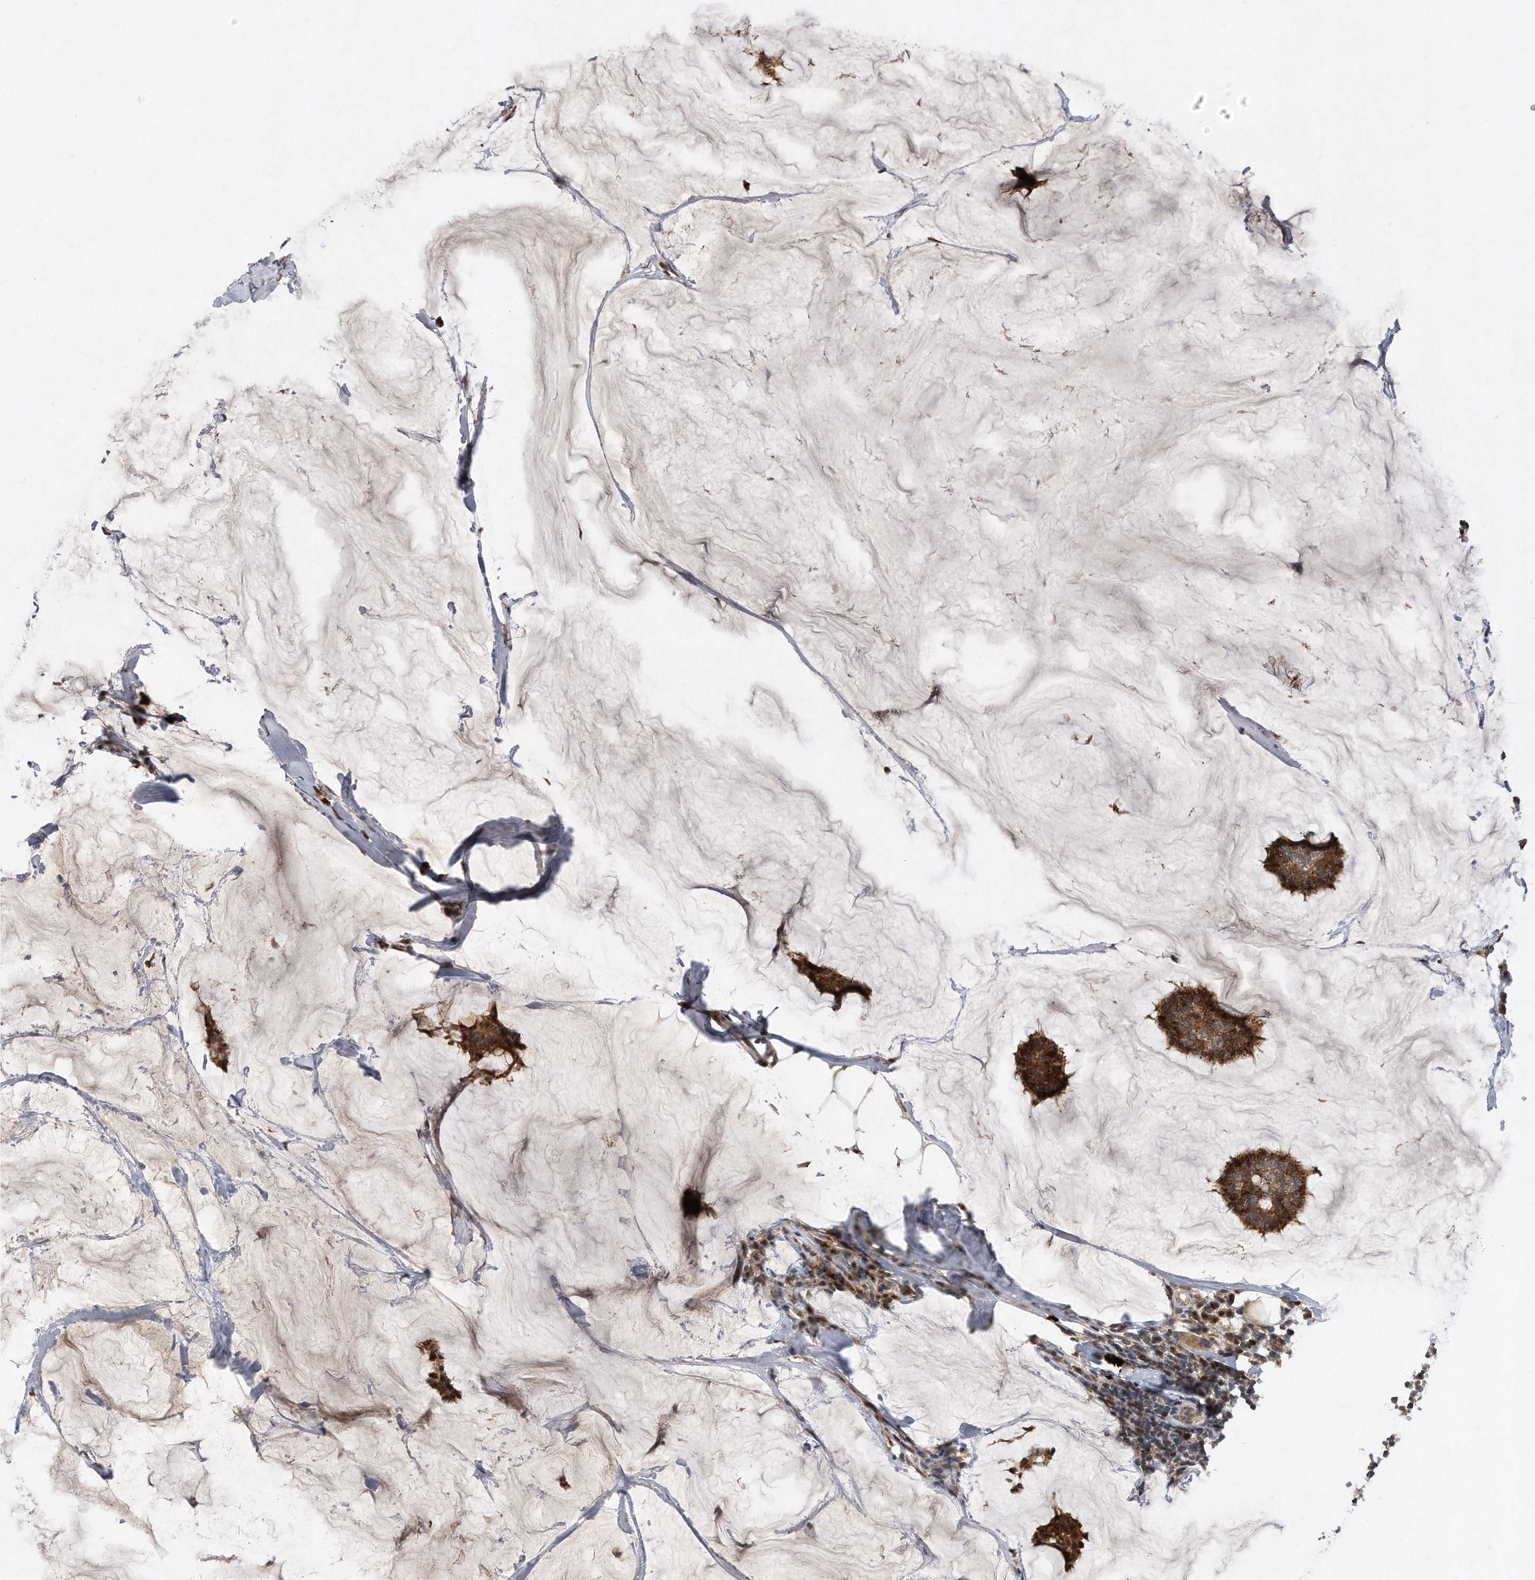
{"staining": {"intensity": "strong", "quantity": ">75%", "location": "cytoplasmic/membranous"}, "tissue": "breast cancer", "cell_type": "Tumor cells", "image_type": "cancer", "snomed": [{"axis": "morphology", "description": "Duct carcinoma"}, {"axis": "topography", "description": "Breast"}], "caption": "Immunohistochemical staining of breast invasive ductal carcinoma exhibits high levels of strong cytoplasmic/membranous protein positivity in approximately >75% of tumor cells. (IHC, brightfield microscopy, high magnification).", "gene": "PGBD2", "patient": {"sex": "female", "age": 93}}